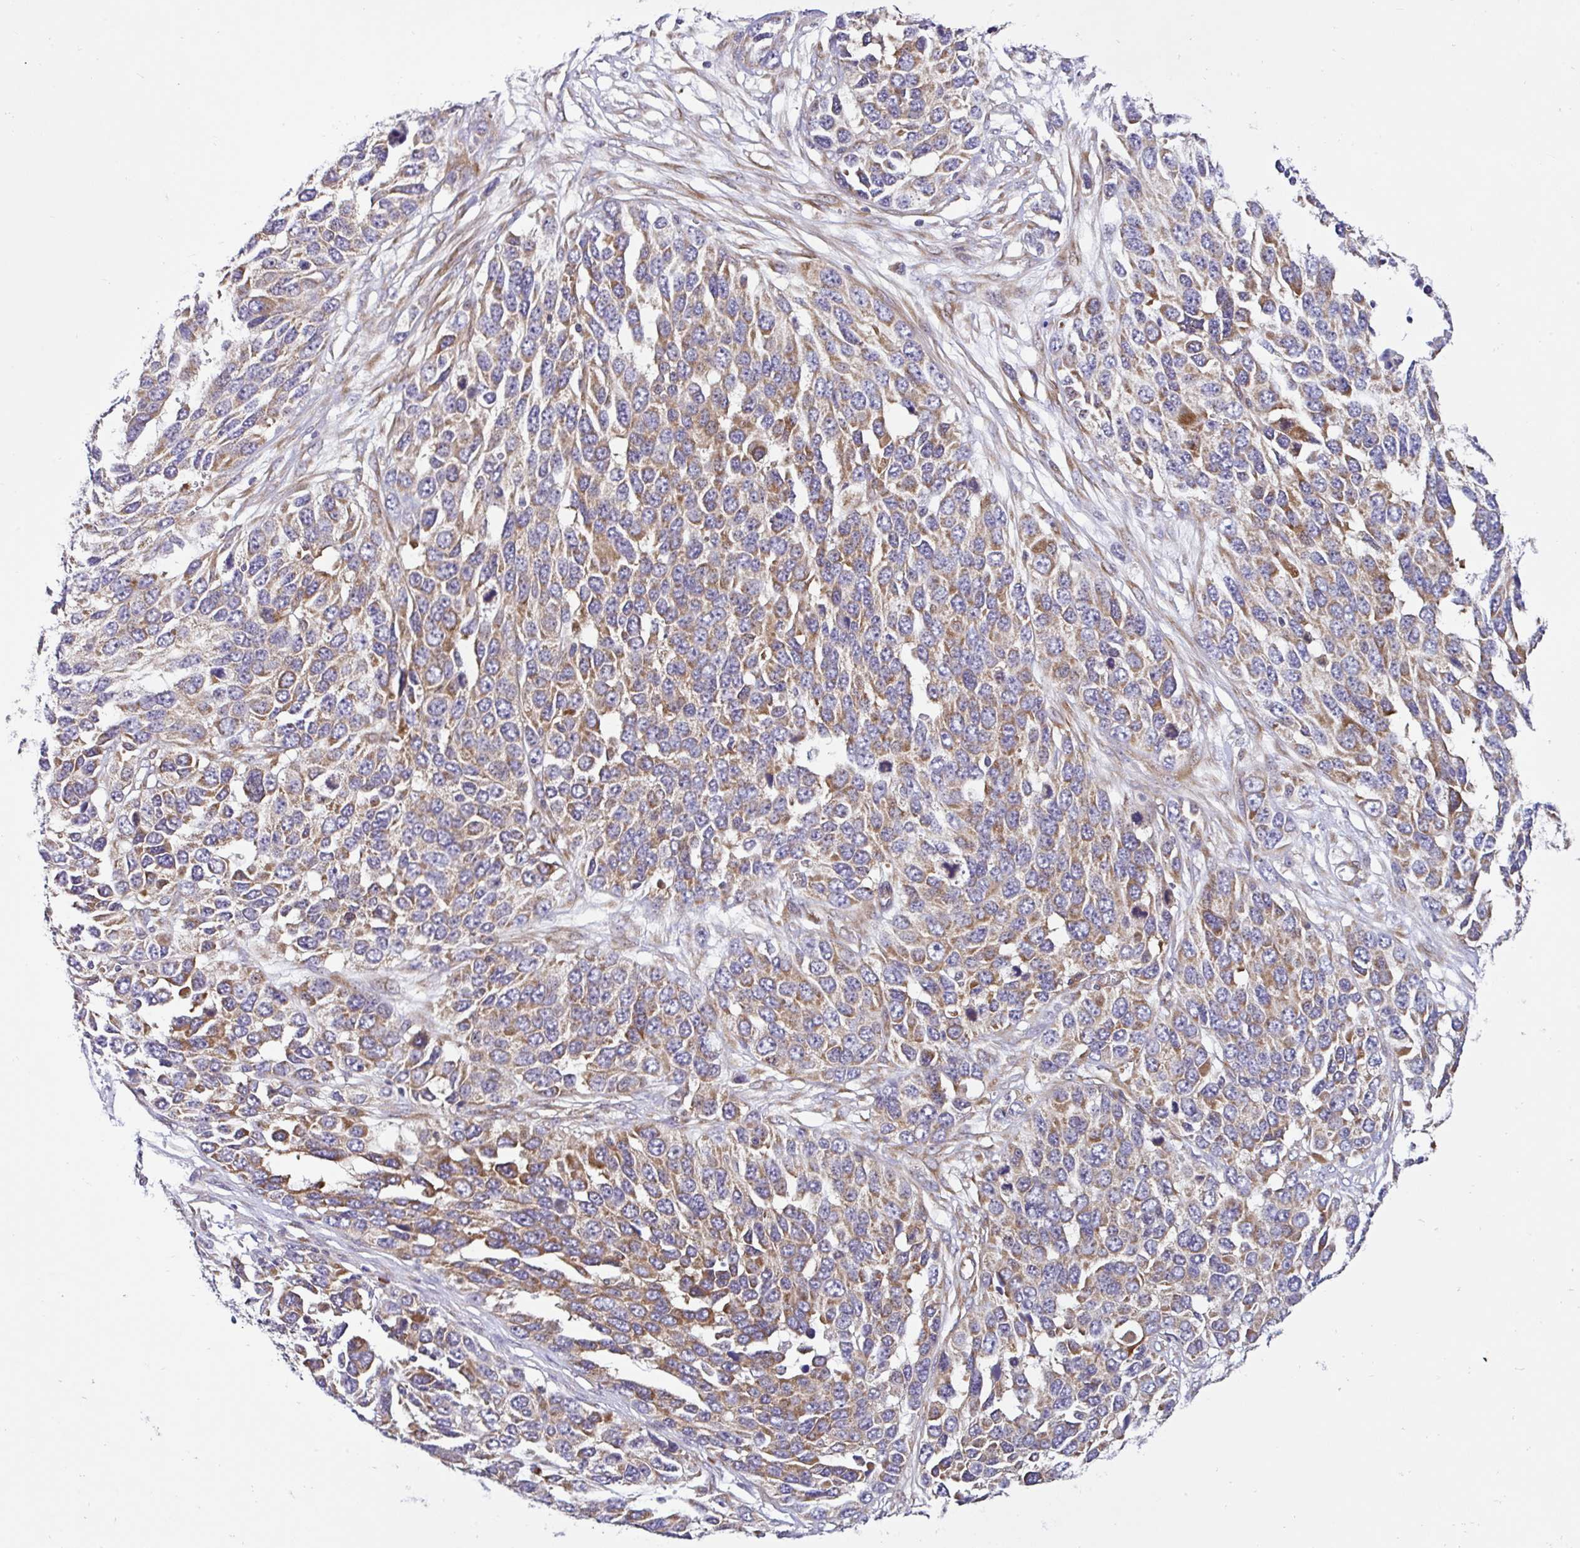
{"staining": {"intensity": "moderate", "quantity": ">75%", "location": "cytoplasmic/membranous"}, "tissue": "ovarian cancer", "cell_type": "Tumor cells", "image_type": "cancer", "snomed": [{"axis": "morphology", "description": "Cystadenocarcinoma, serous, NOS"}, {"axis": "topography", "description": "Ovary"}], "caption": "This is a micrograph of immunohistochemistry (IHC) staining of ovarian cancer, which shows moderate staining in the cytoplasmic/membranous of tumor cells.", "gene": "NTPCR", "patient": {"sex": "female", "age": 76}}